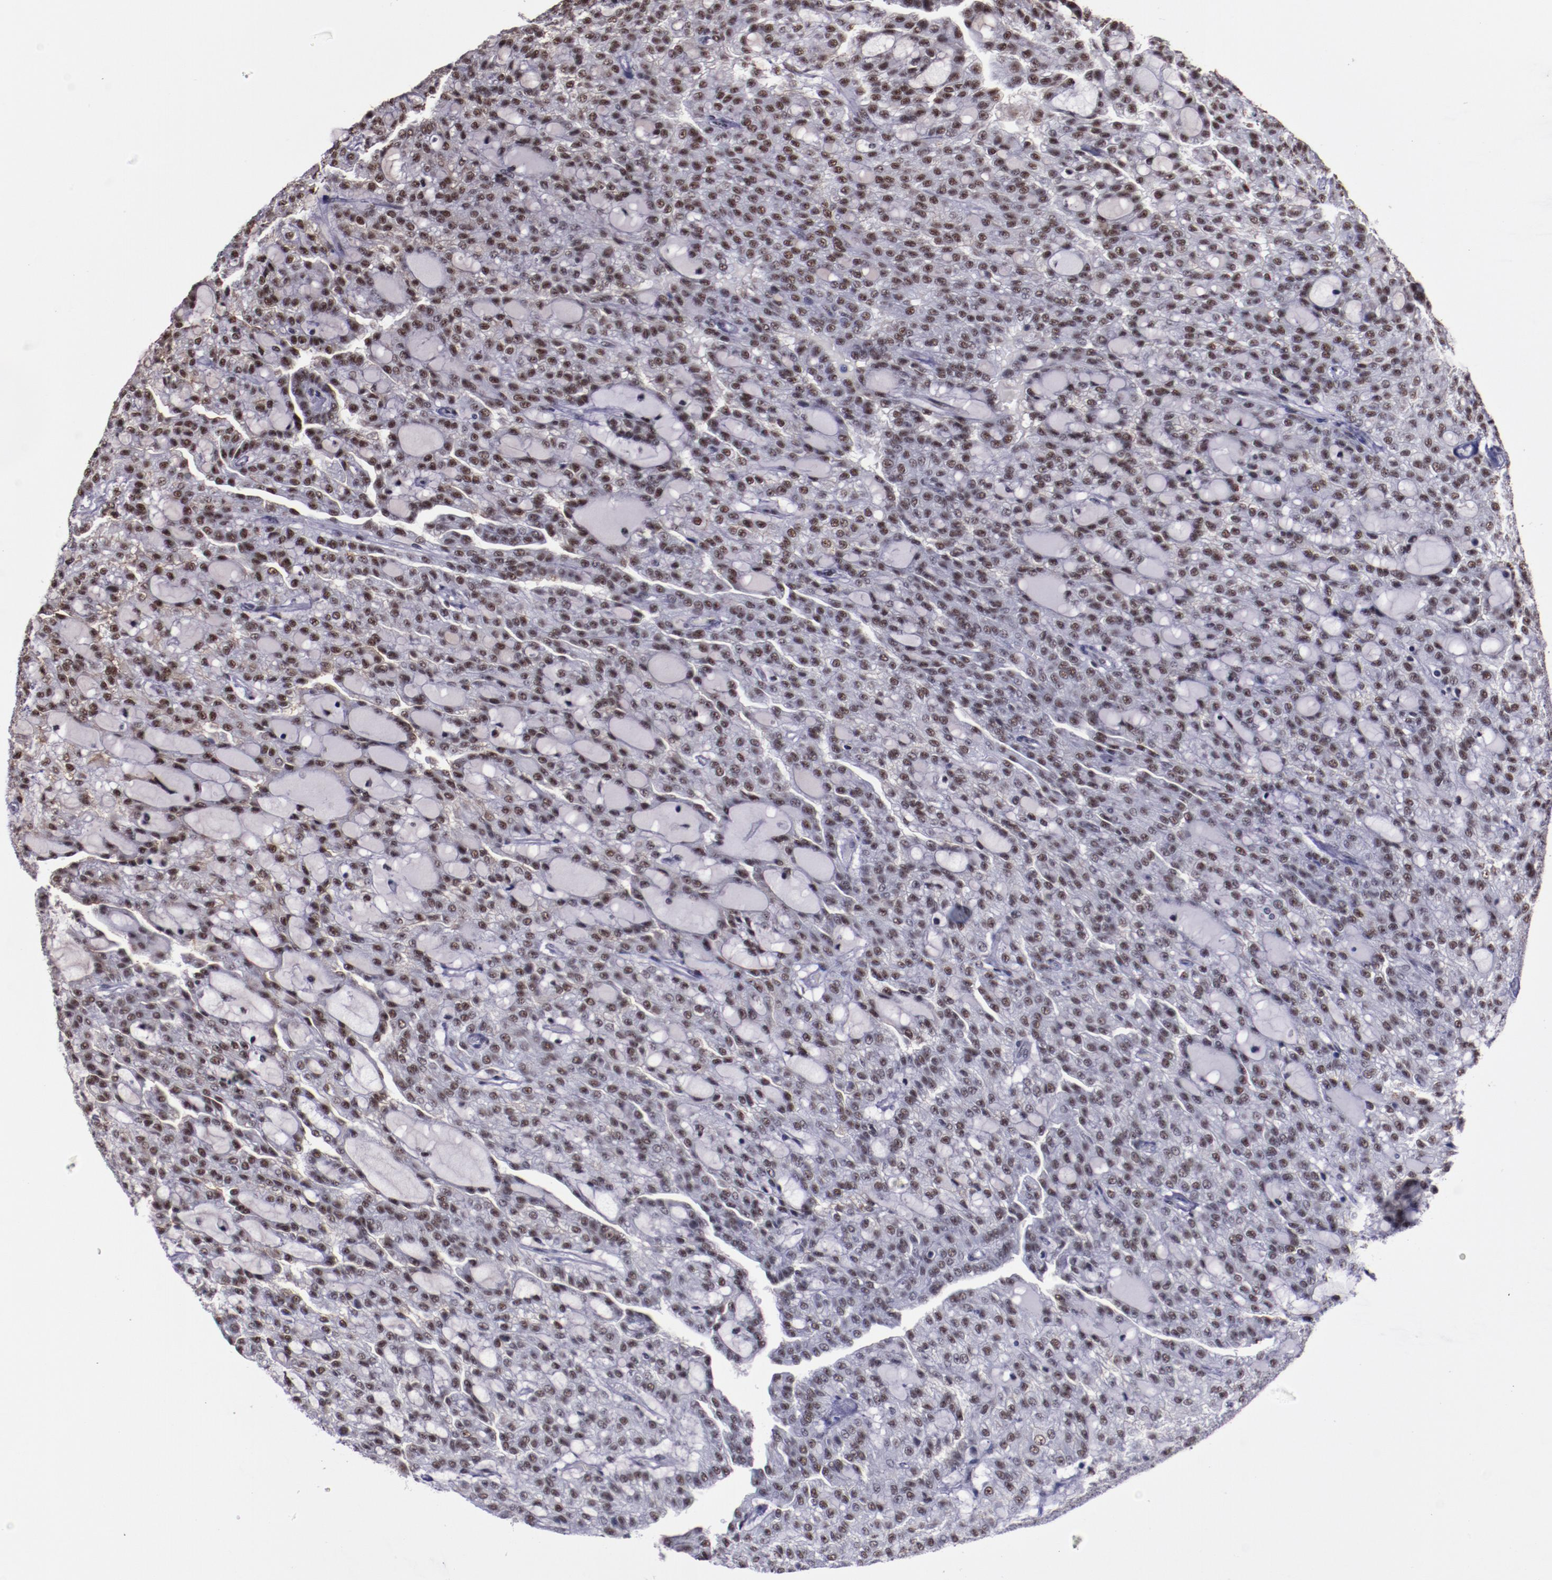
{"staining": {"intensity": "weak", "quantity": ">75%", "location": "nuclear"}, "tissue": "renal cancer", "cell_type": "Tumor cells", "image_type": "cancer", "snomed": [{"axis": "morphology", "description": "Adenocarcinoma, NOS"}, {"axis": "topography", "description": "Kidney"}], "caption": "This photomicrograph reveals renal adenocarcinoma stained with IHC to label a protein in brown. The nuclear of tumor cells show weak positivity for the protein. Nuclei are counter-stained blue.", "gene": "PPP4R3A", "patient": {"sex": "male", "age": 63}}